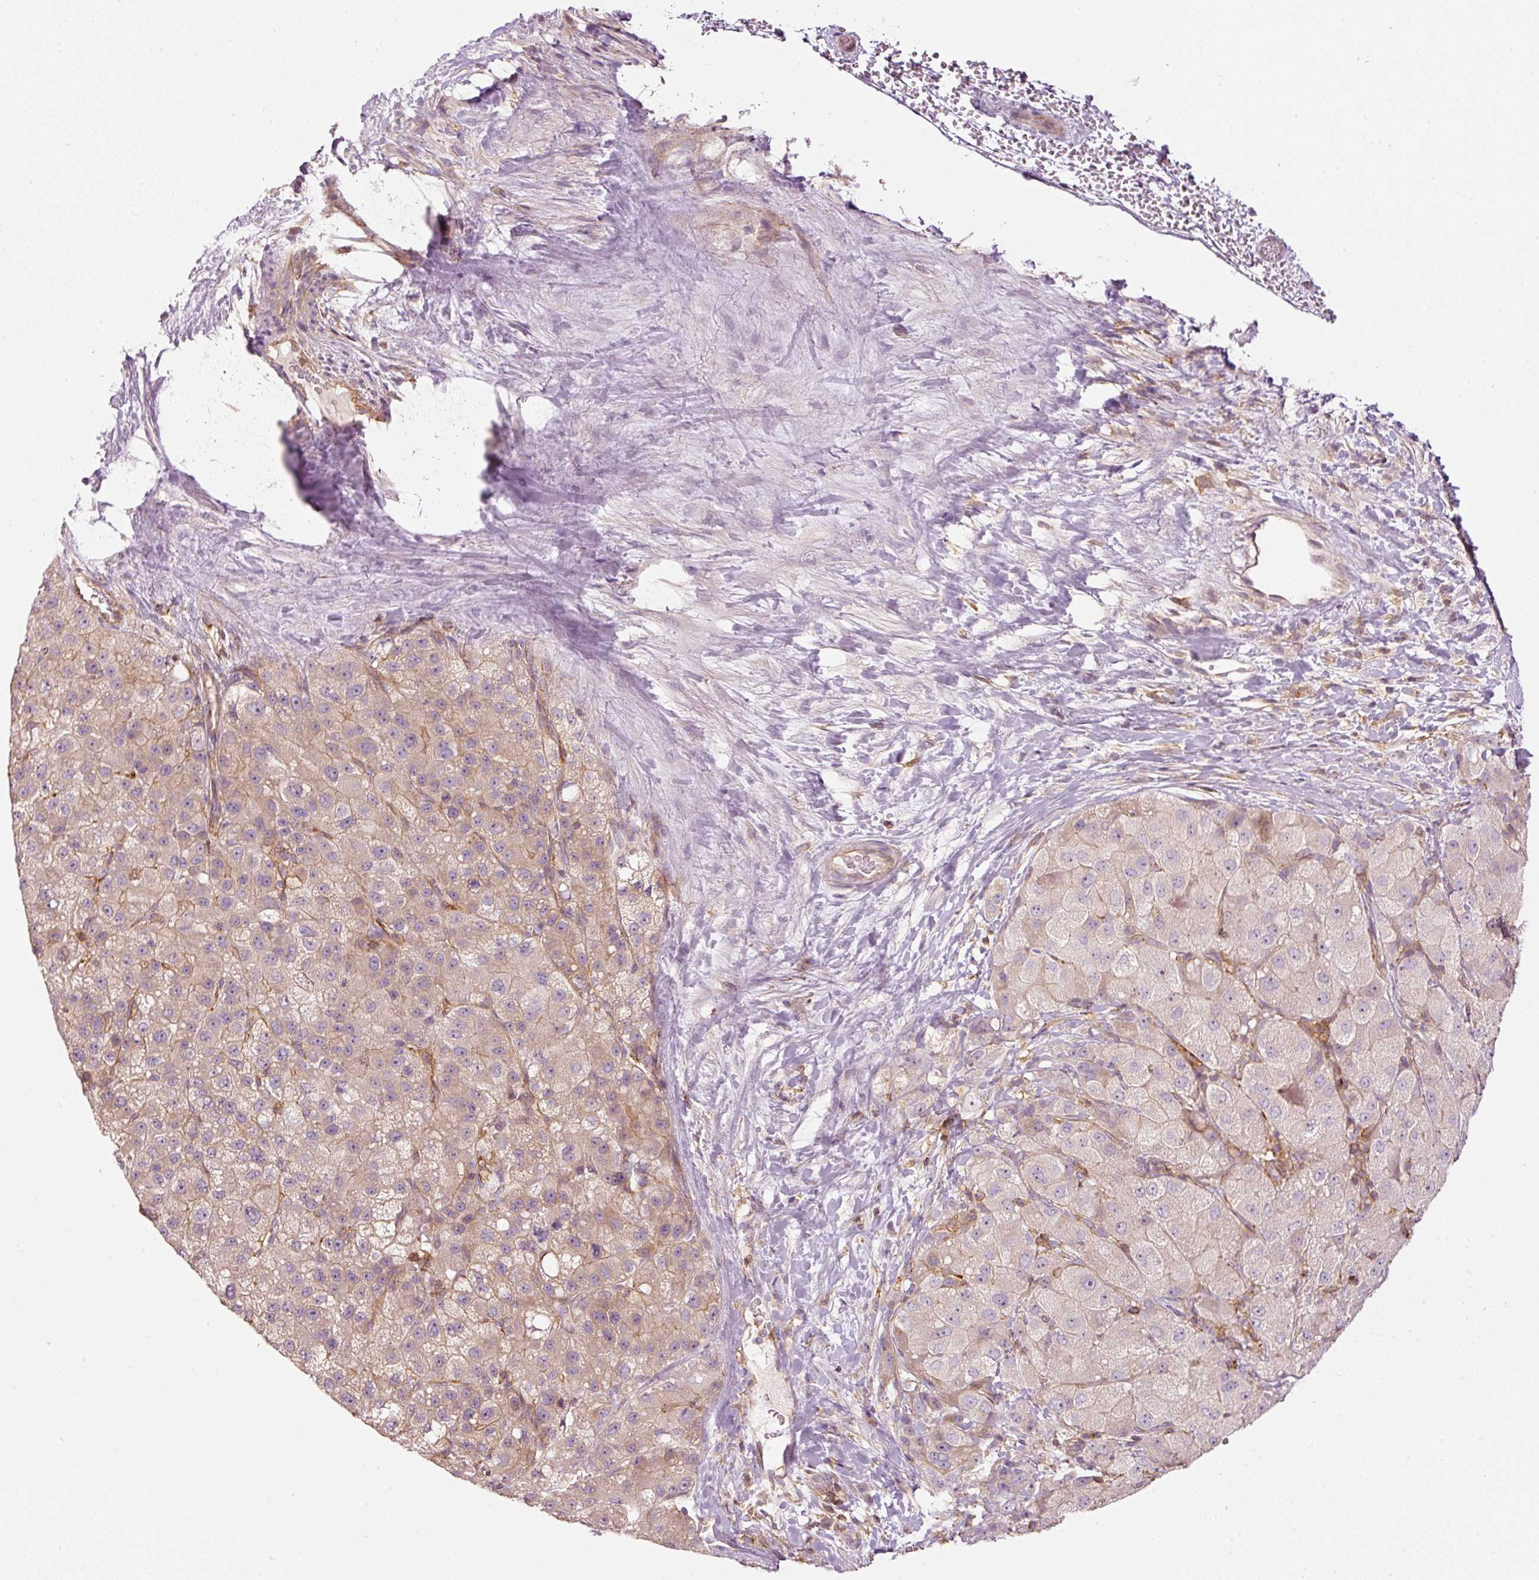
{"staining": {"intensity": "weak", "quantity": "25%-75%", "location": "cytoplasmic/membranous"}, "tissue": "liver cancer", "cell_type": "Tumor cells", "image_type": "cancer", "snomed": [{"axis": "morphology", "description": "Carcinoma, Hepatocellular, NOS"}, {"axis": "topography", "description": "Liver"}], "caption": "Immunohistochemistry (IHC) image of neoplastic tissue: liver hepatocellular carcinoma stained using immunohistochemistry (IHC) shows low levels of weak protein expression localized specifically in the cytoplasmic/membranous of tumor cells, appearing as a cytoplasmic/membranous brown color.", "gene": "SIPA1", "patient": {"sex": "male", "age": 80}}